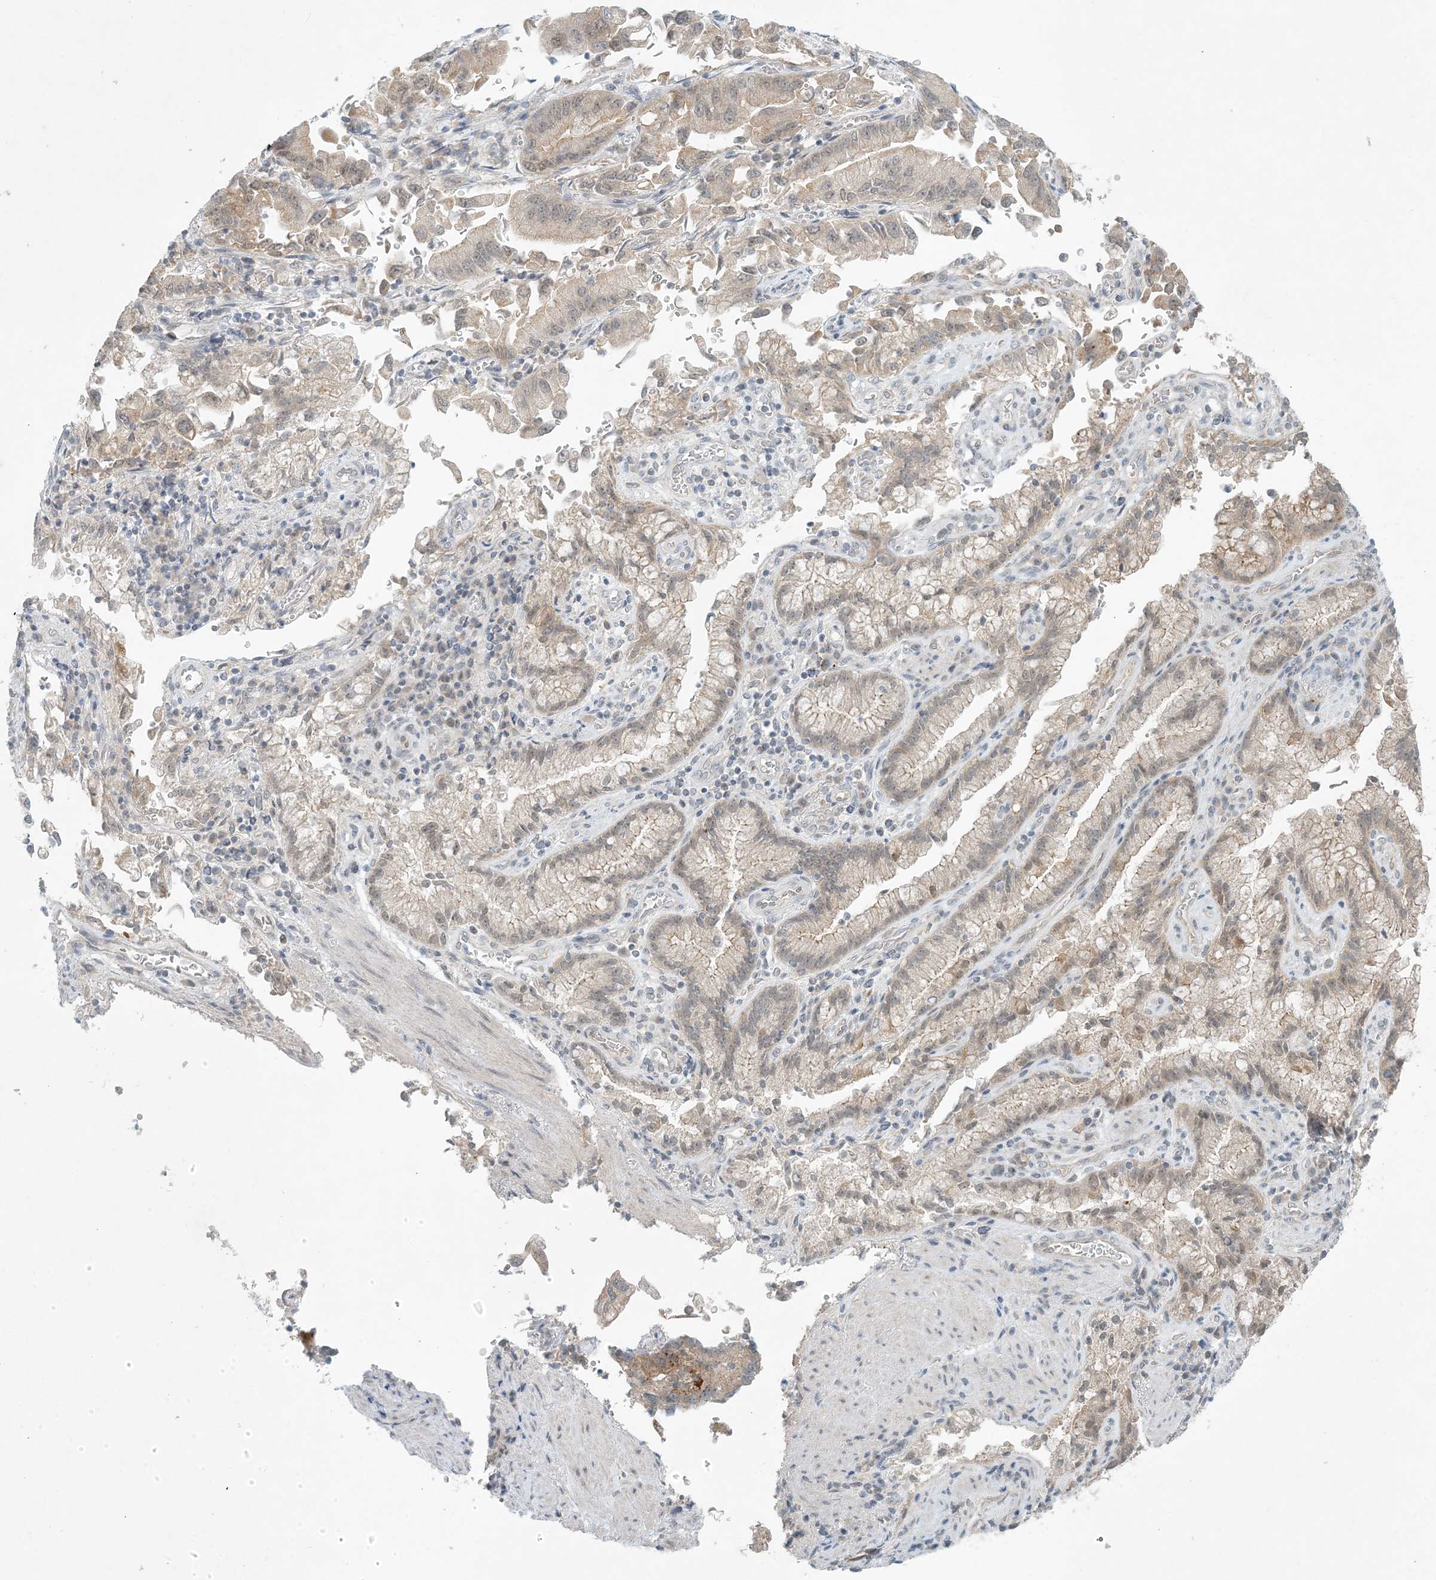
{"staining": {"intensity": "weak", "quantity": "25%-75%", "location": "cytoplasmic/membranous,nuclear"}, "tissue": "stomach cancer", "cell_type": "Tumor cells", "image_type": "cancer", "snomed": [{"axis": "morphology", "description": "Adenocarcinoma, NOS"}, {"axis": "topography", "description": "Stomach"}], "caption": "Adenocarcinoma (stomach) stained for a protein (brown) shows weak cytoplasmic/membranous and nuclear positive expression in about 25%-75% of tumor cells.", "gene": "OBI1", "patient": {"sex": "male", "age": 62}}